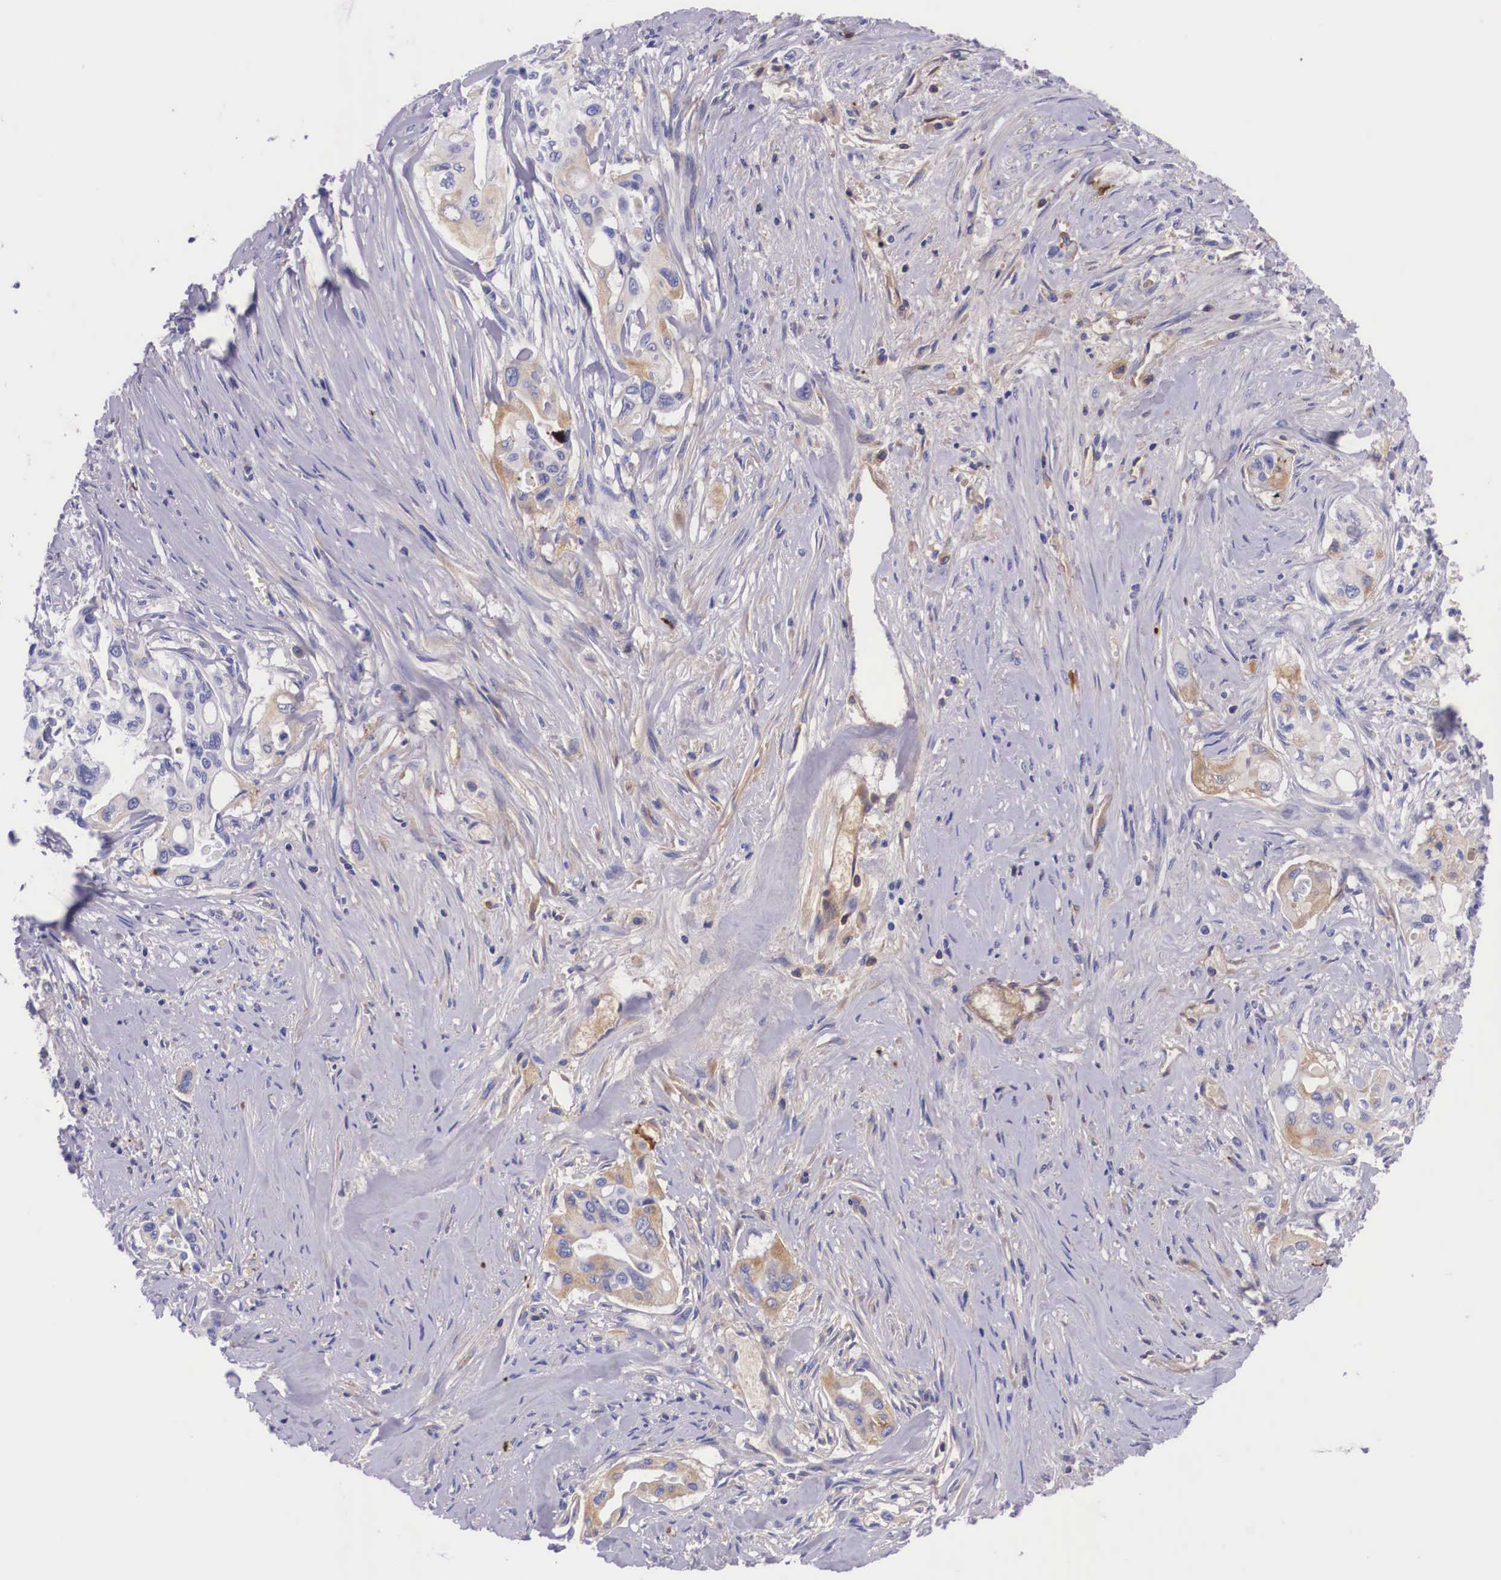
{"staining": {"intensity": "weak", "quantity": "<25%", "location": "cytoplasmic/membranous"}, "tissue": "pancreatic cancer", "cell_type": "Tumor cells", "image_type": "cancer", "snomed": [{"axis": "morphology", "description": "Adenocarcinoma, NOS"}, {"axis": "topography", "description": "Pancreas"}], "caption": "The image exhibits no staining of tumor cells in pancreatic cancer (adenocarcinoma). (DAB immunohistochemistry (IHC), high magnification).", "gene": "PLG", "patient": {"sex": "male", "age": 77}}